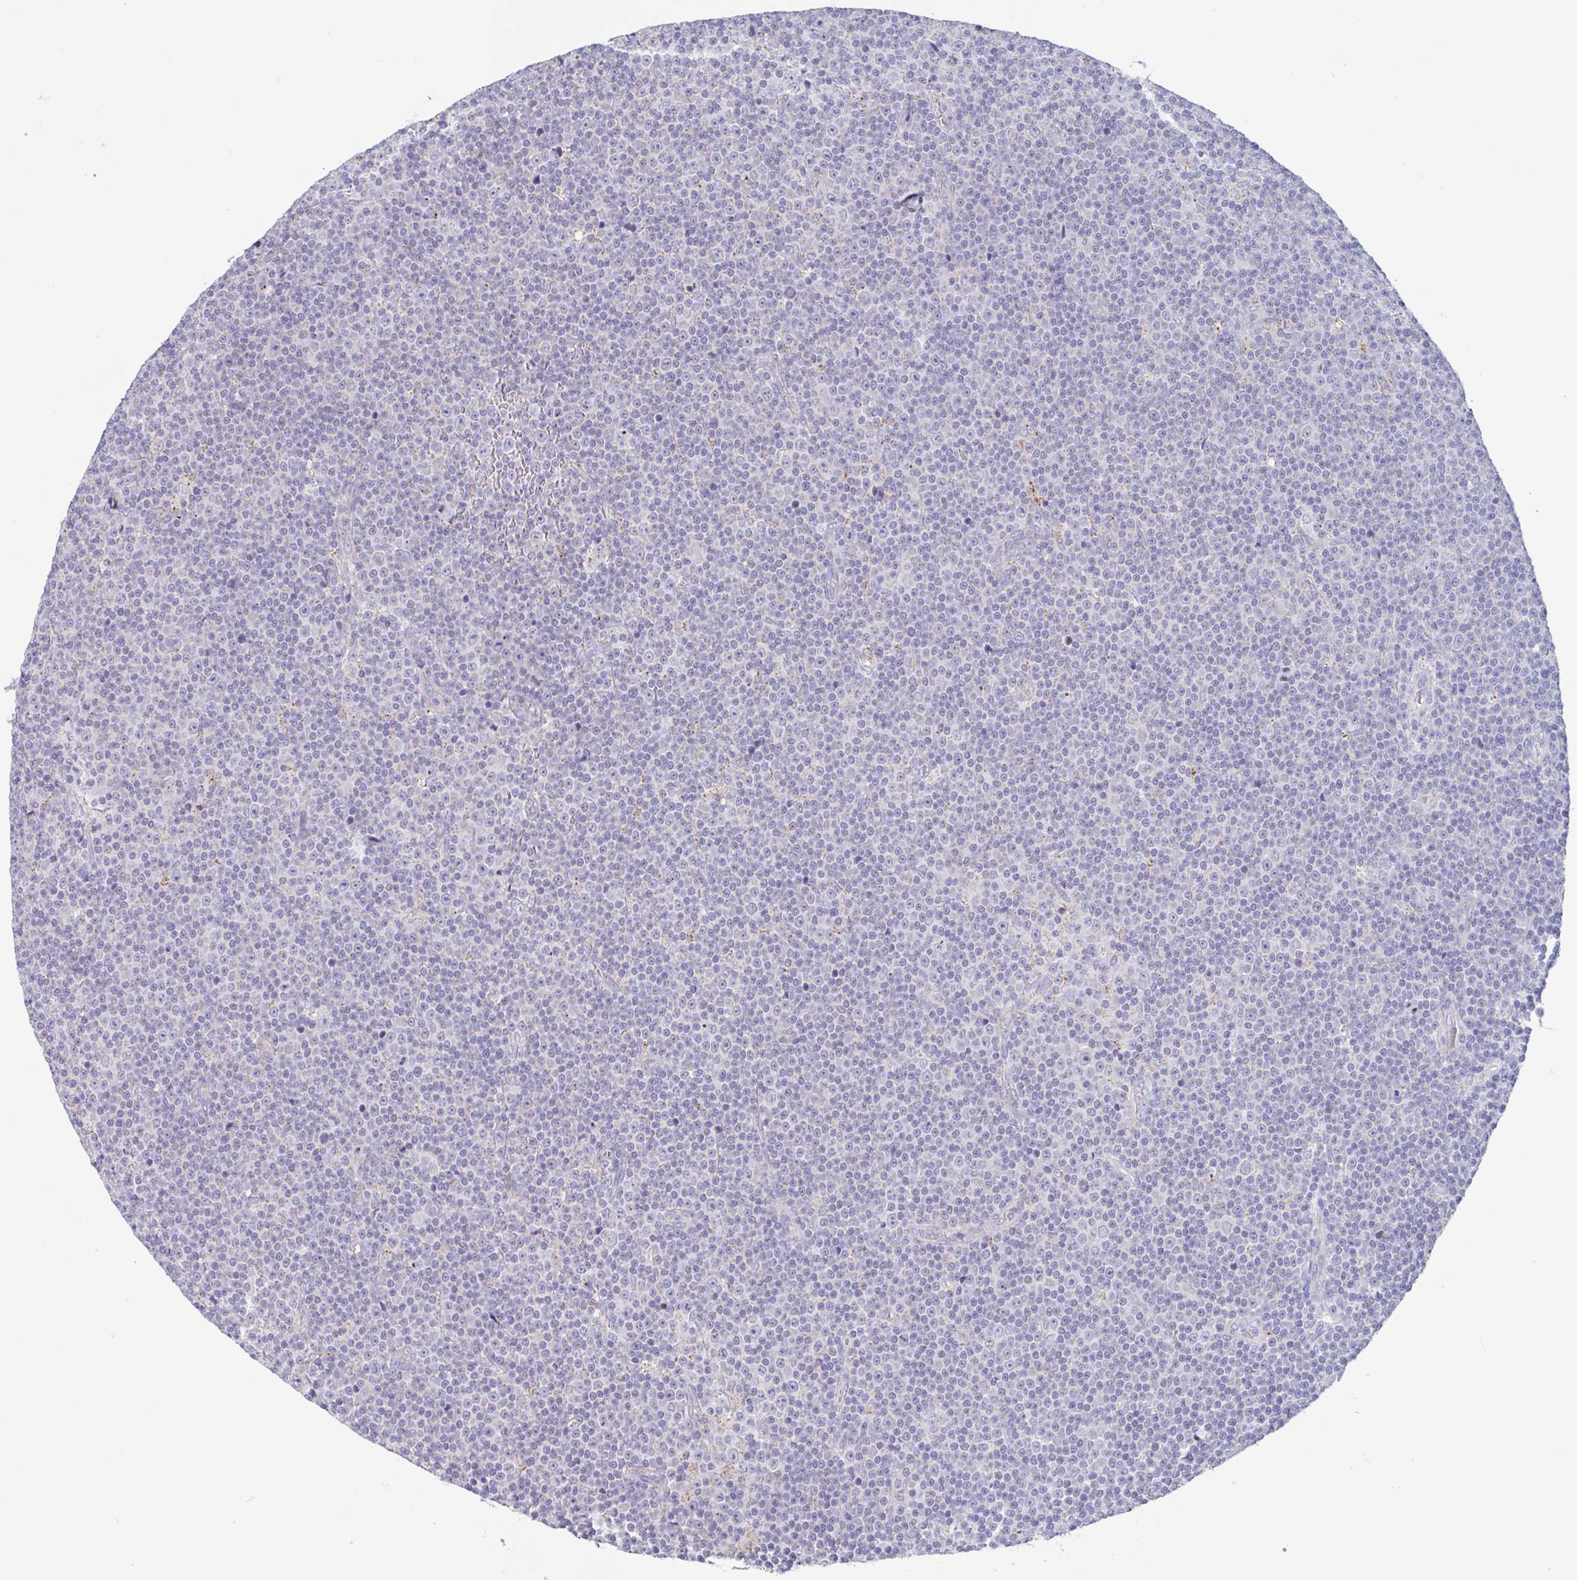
{"staining": {"intensity": "negative", "quantity": "none", "location": "none"}, "tissue": "lymphoma", "cell_type": "Tumor cells", "image_type": "cancer", "snomed": [{"axis": "morphology", "description": "Malignant lymphoma, non-Hodgkin's type, Low grade"}, {"axis": "topography", "description": "Lymph node"}], "caption": "Human lymphoma stained for a protein using immunohistochemistry shows no staining in tumor cells.", "gene": "CHMP5", "patient": {"sex": "female", "age": 67}}